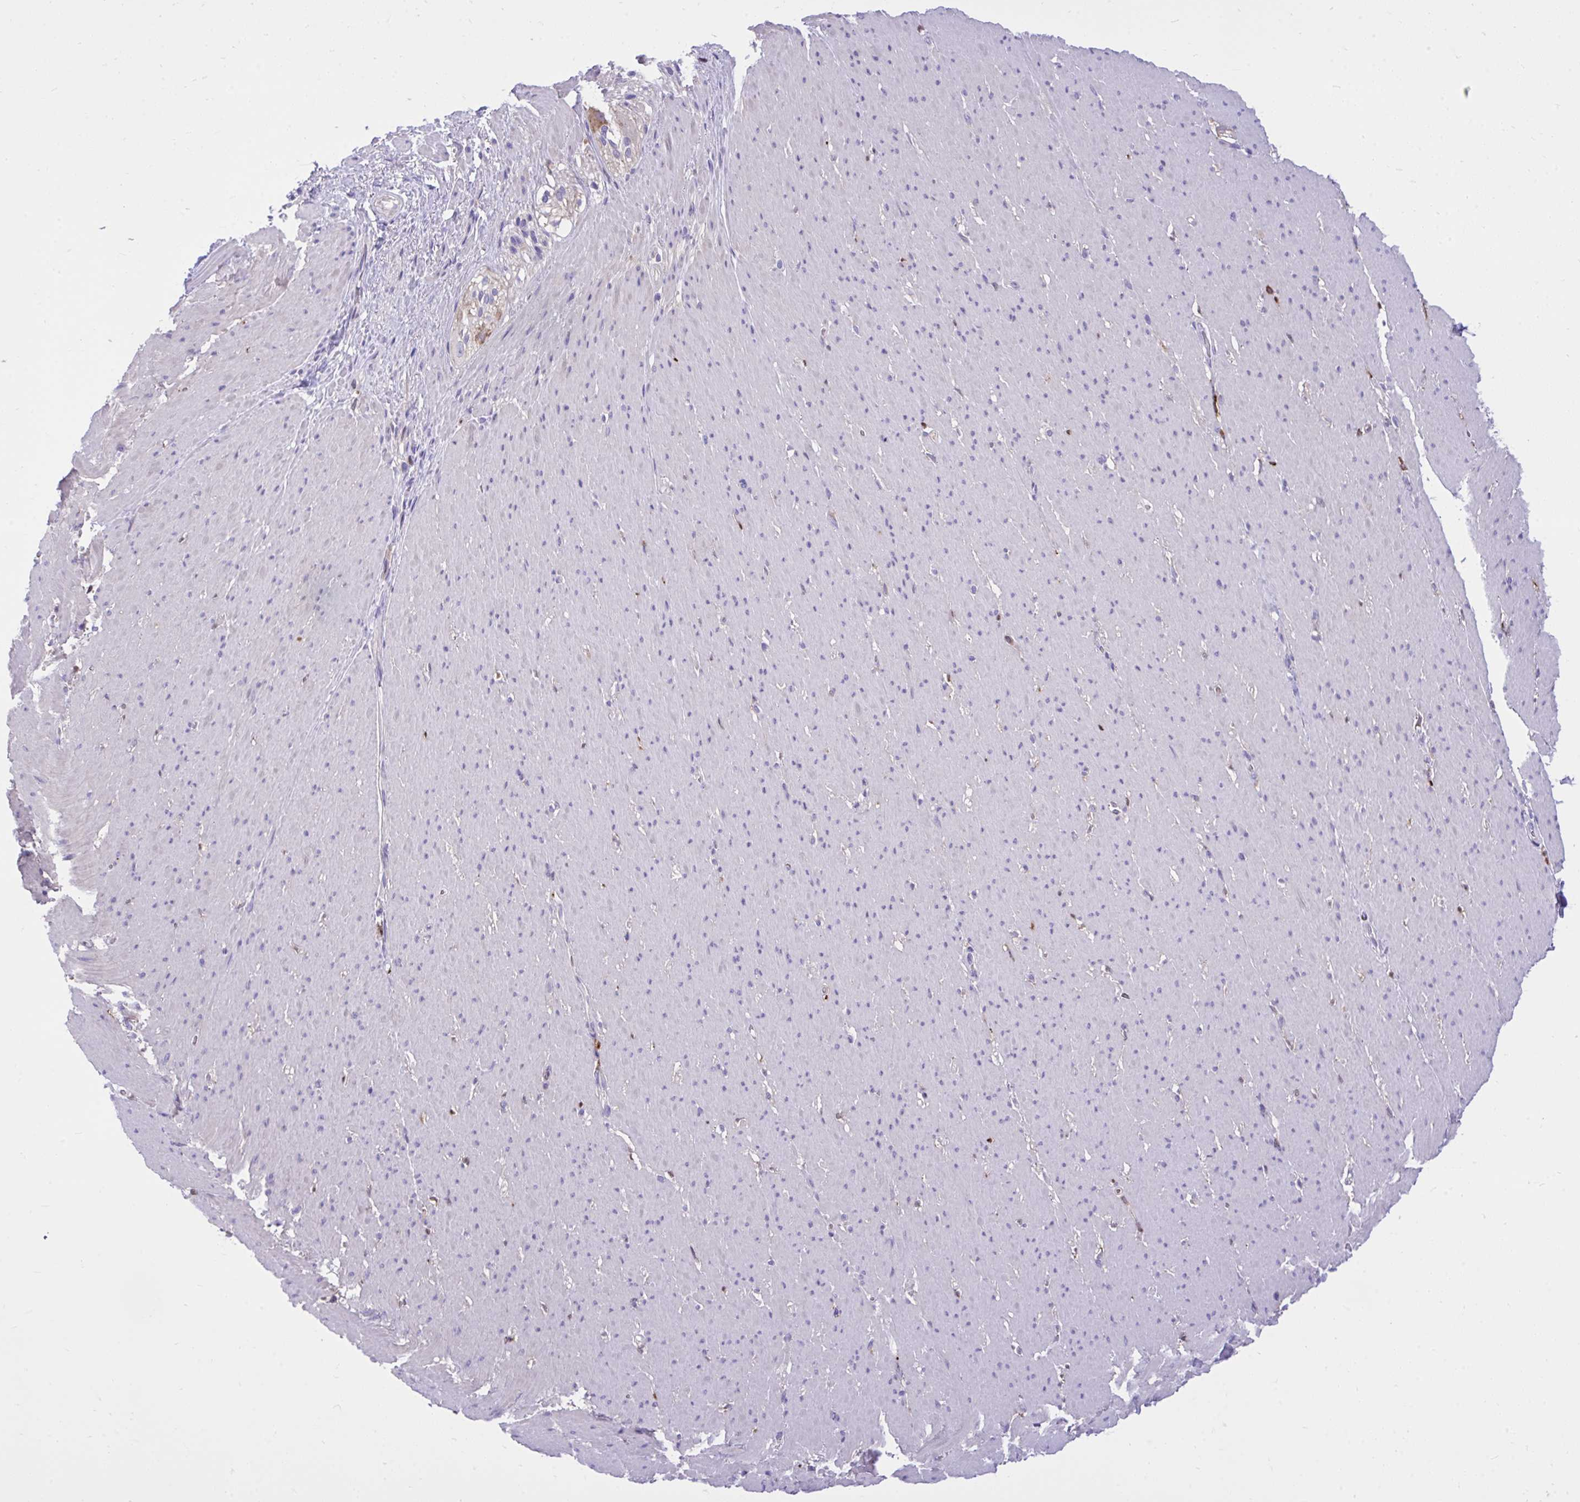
{"staining": {"intensity": "negative", "quantity": "none", "location": "none"}, "tissue": "smooth muscle", "cell_type": "Smooth muscle cells", "image_type": "normal", "snomed": [{"axis": "morphology", "description": "Normal tissue, NOS"}, {"axis": "topography", "description": "Smooth muscle"}, {"axis": "topography", "description": "Rectum"}], "caption": "DAB immunohistochemical staining of normal human smooth muscle displays no significant staining in smooth muscle cells. (DAB immunohistochemistry (IHC) visualized using brightfield microscopy, high magnification).", "gene": "HRG", "patient": {"sex": "male", "age": 53}}